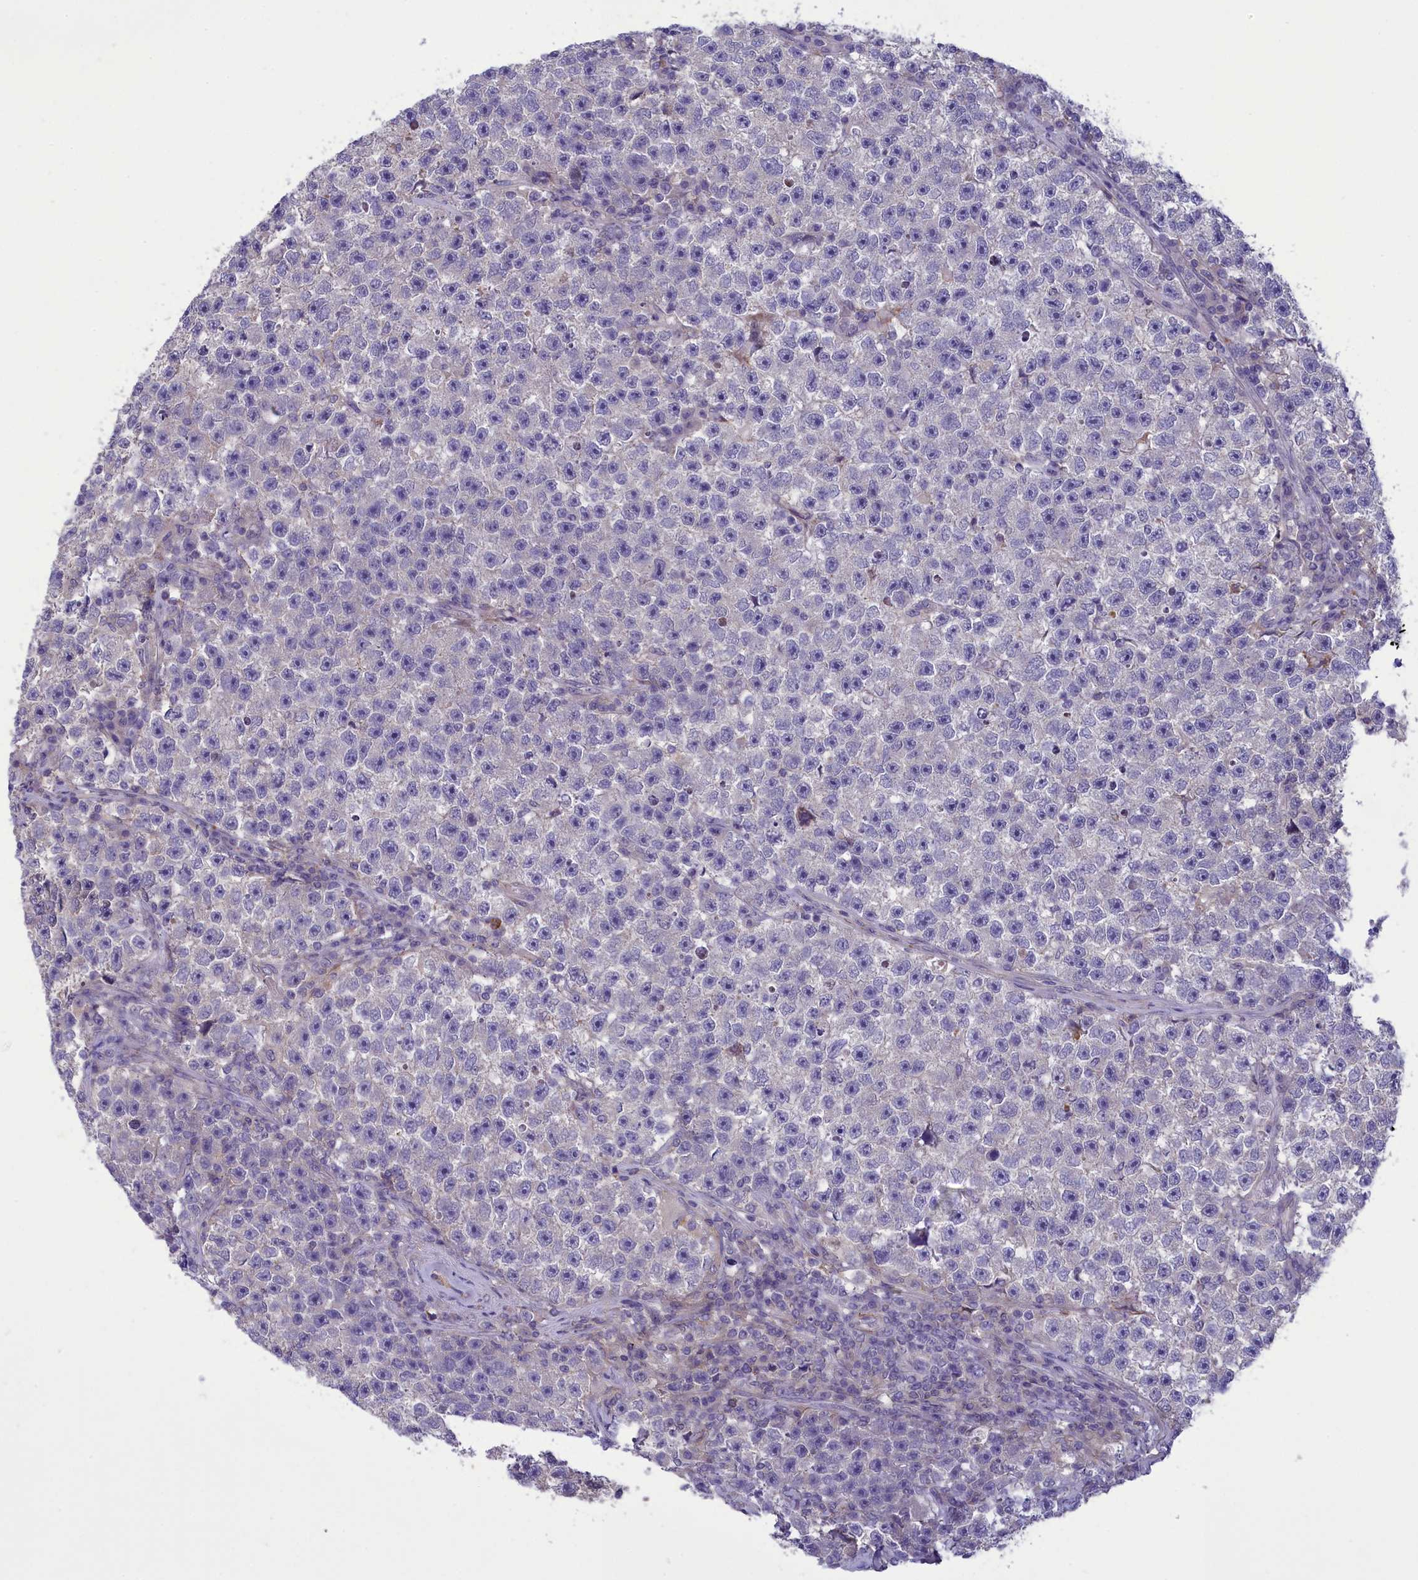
{"staining": {"intensity": "negative", "quantity": "none", "location": "none"}, "tissue": "testis cancer", "cell_type": "Tumor cells", "image_type": "cancer", "snomed": [{"axis": "morphology", "description": "Seminoma, NOS"}, {"axis": "topography", "description": "Testis"}], "caption": "Immunohistochemistry image of neoplastic tissue: human testis cancer stained with DAB (3,3'-diaminobenzidine) exhibits no significant protein expression in tumor cells.", "gene": "CORO2A", "patient": {"sex": "male", "age": 22}}